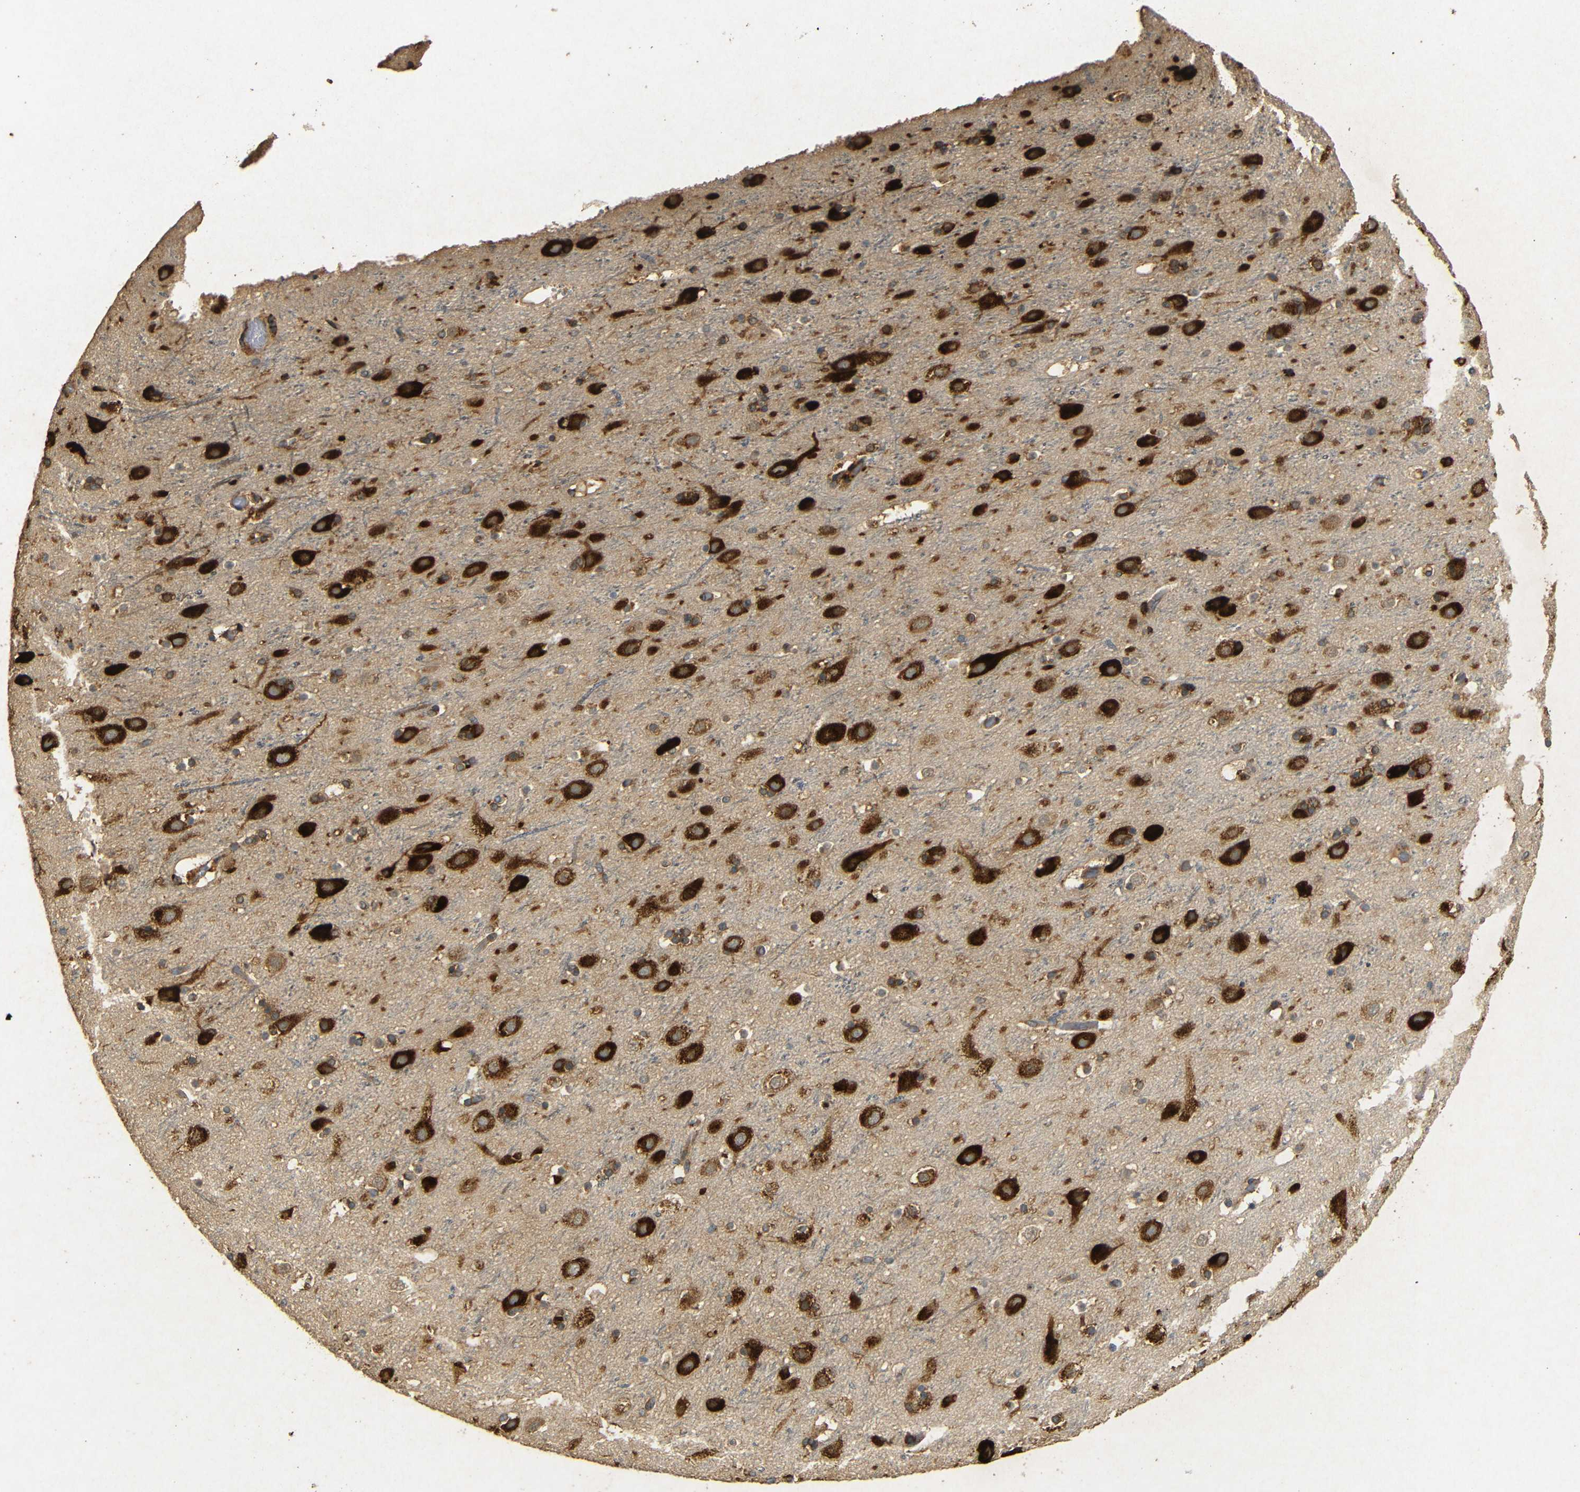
{"staining": {"intensity": "strong", "quantity": ">75%", "location": "cytoplasmic/membranous"}, "tissue": "cerebral cortex", "cell_type": "Endothelial cells", "image_type": "normal", "snomed": [{"axis": "morphology", "description": "Normal tissue, NOS"}, {"axis": "topography", "description": "Cerebral cortex"}], "caption": "Protein analysis of benign cerebral cortex shows strong cytoplasmic/membranous staining in approximately >75% of endothelial cells. Ihc stains the protein of interest in brown and the nuclei are stained blue.", "gene": "BTF3", "patient": {"sex": "male", "age": 45}}